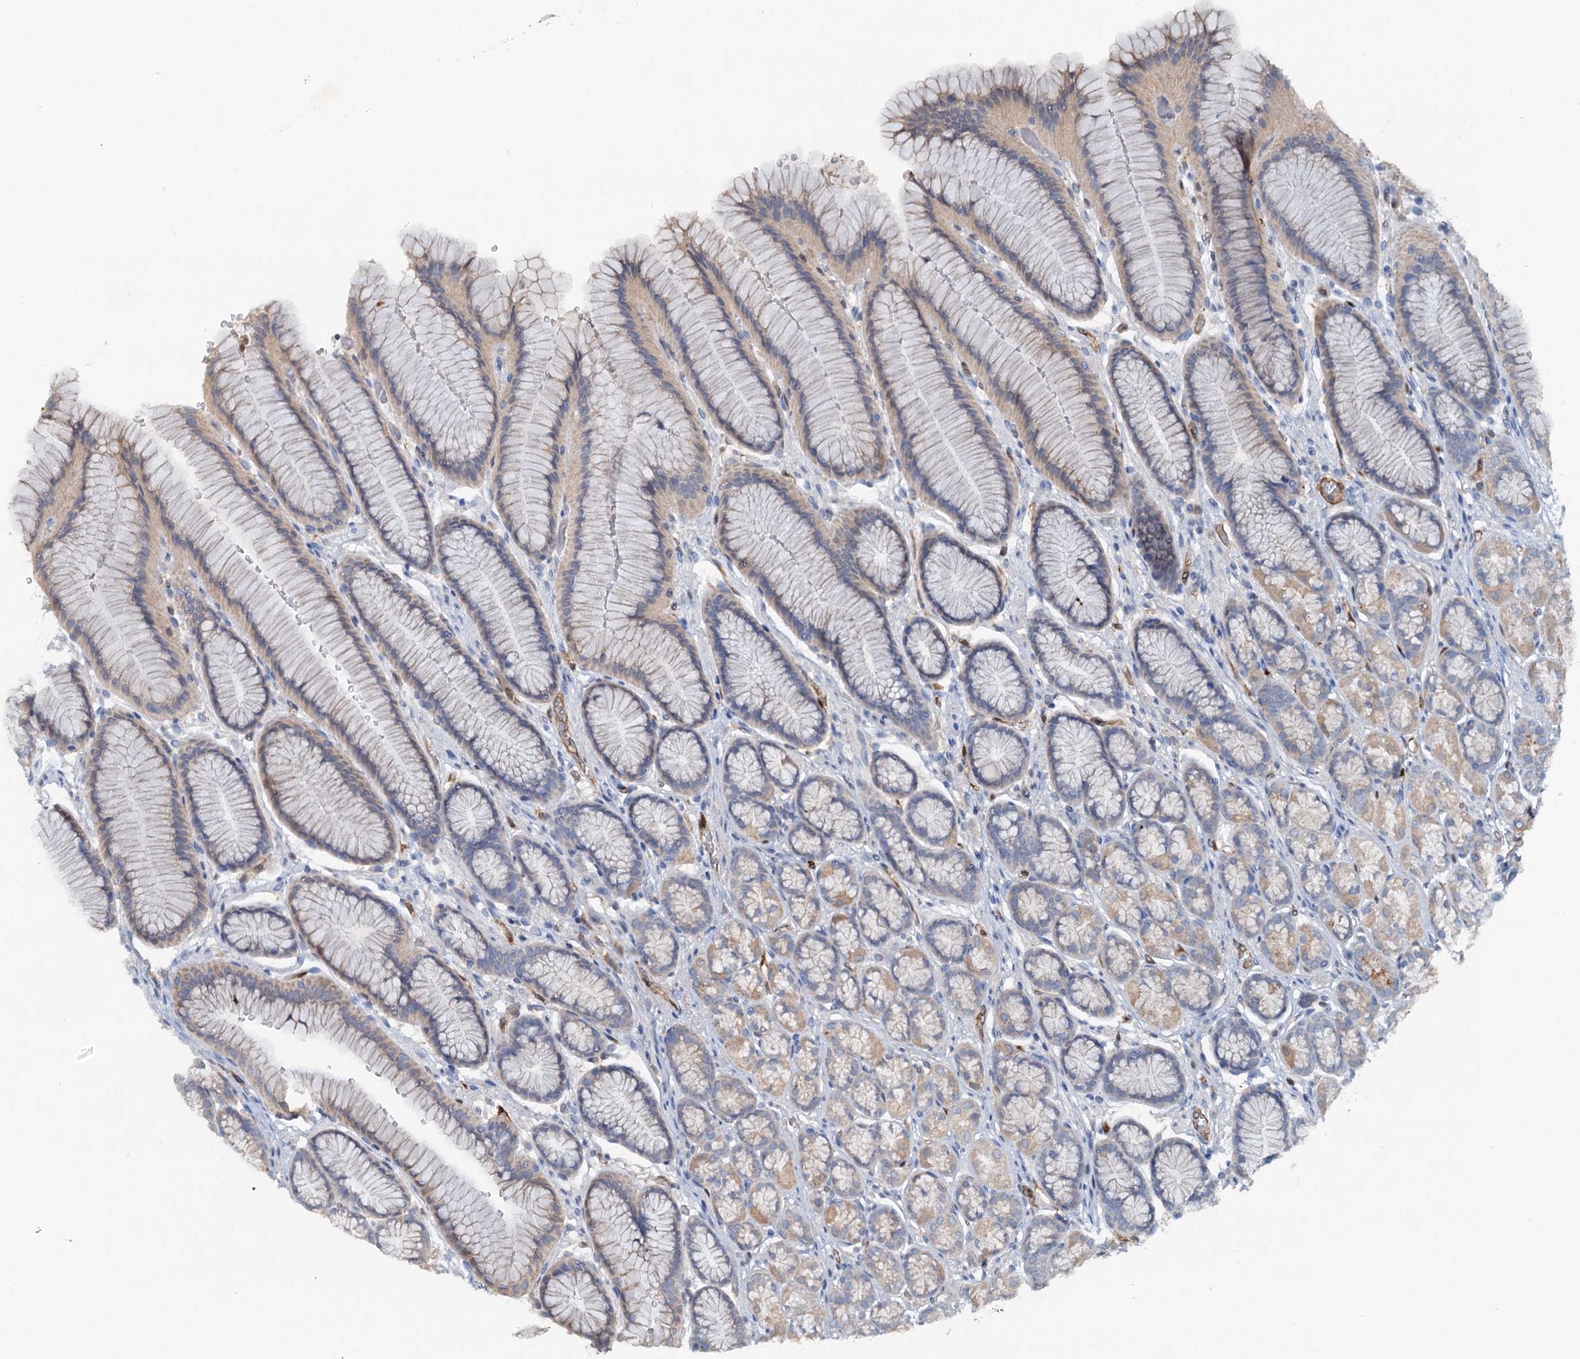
{"staining": {"intensity": "moderate", "quantity": "25%-75%", "location": "cytoplasmic/membranous,nuclear"}, "tissue": "stomach", "cell_type": "Glandular cells", "image_type": "normal", "snomed": [{"axis": "morphology", "description": "Normal tissue, NOS"}, {"axis": "morphology", "description": "Adenocarcinoma, NOS"}, {"axis": "morphology", "description": "Adenocarcinoma, High grade"}, {"axis": "topography", "description": "Stomach, upper"}, {"axis": "topography", "description": "Stomach"}], "caption": "Immunohistochemistry histopathology image of benign human stomach stained for a protein (brown), which shows medium levels of moderate cytoplasmic/membranous,nuclear staining in approximately 25%-75% of glandular cells.", "gene": "IL17RD", "patient": {"sex": "female", "age": 65}}